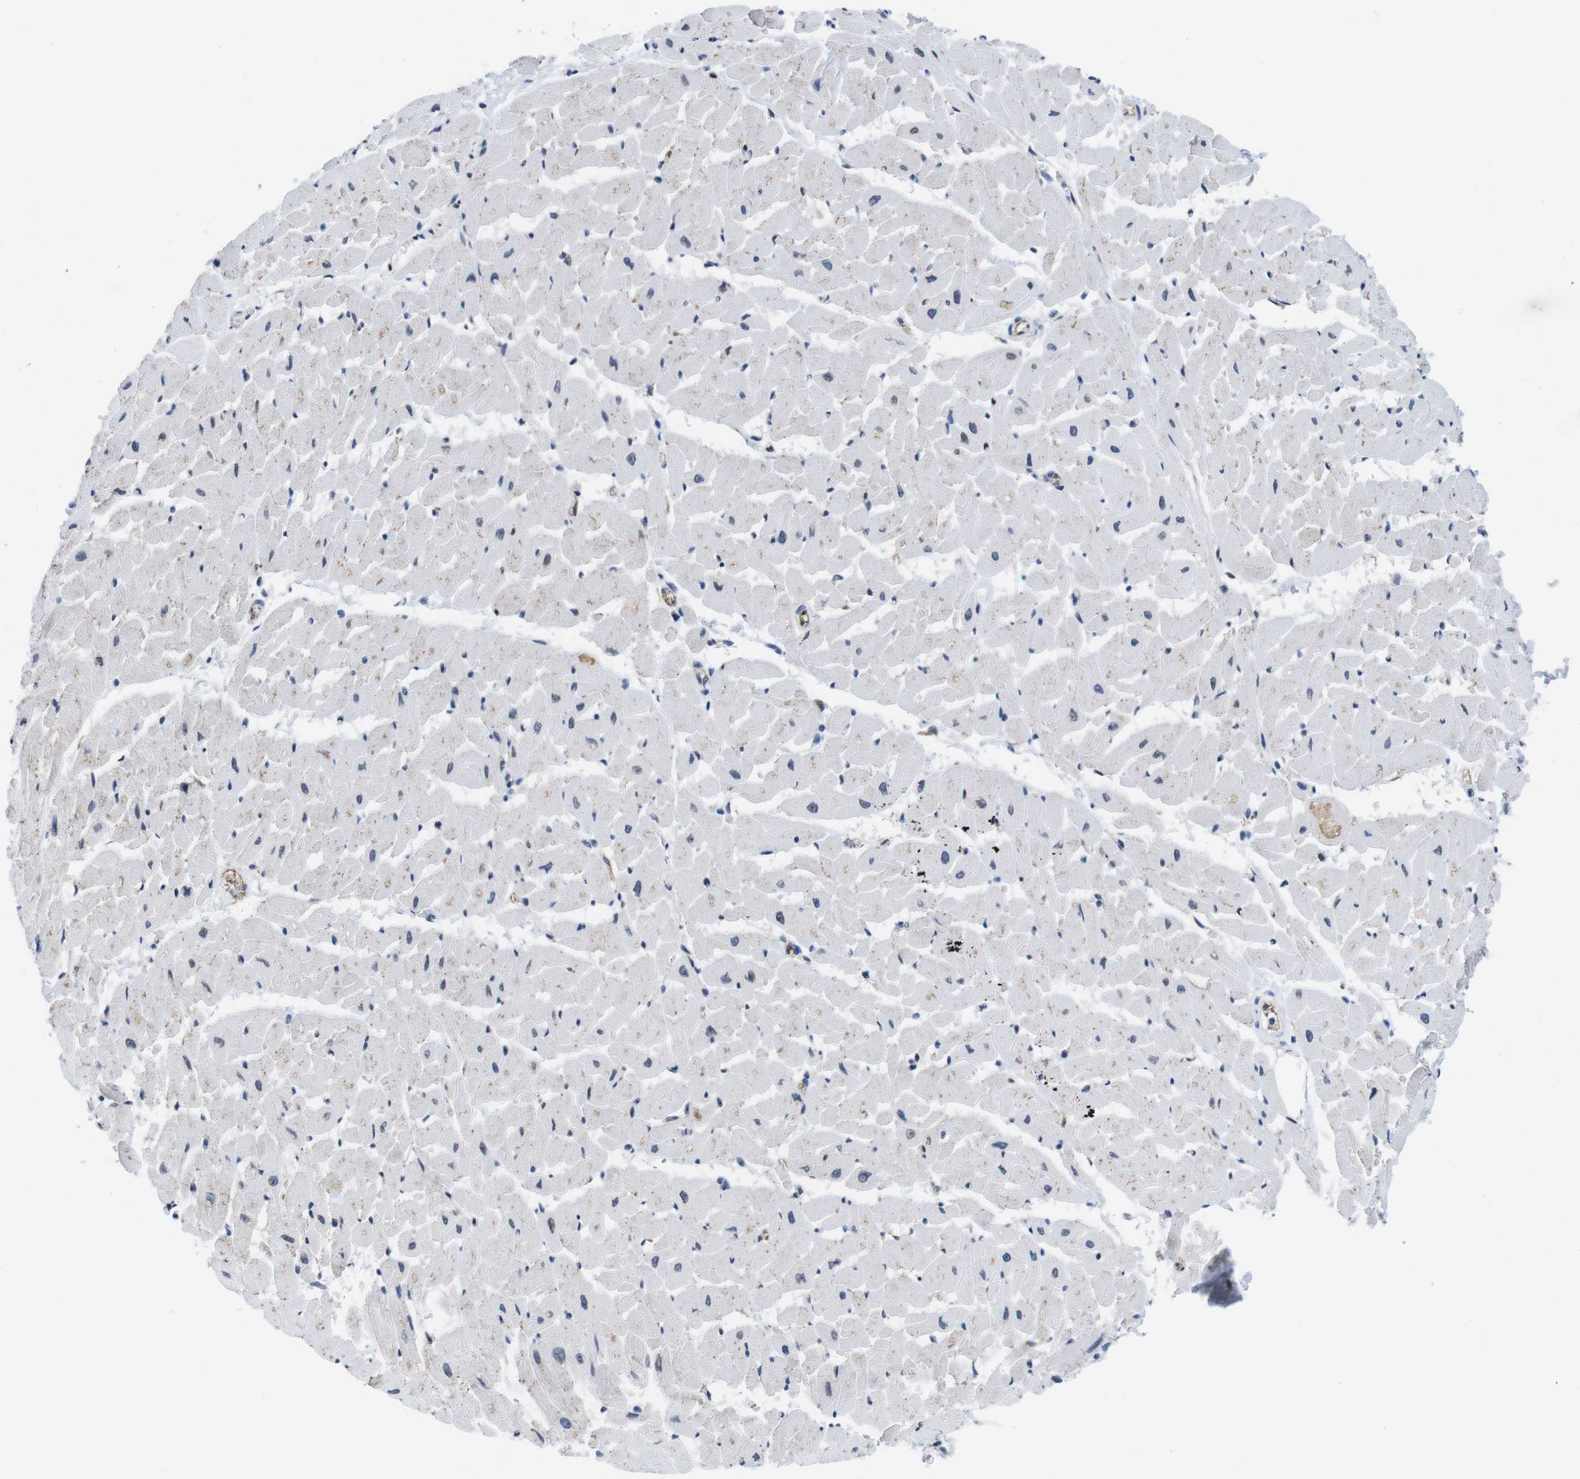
{"staining": {"intensity": "moderate", "quantity": "<25%", "location": "nuclear"}, "tissue": "heart muscle", "cell_type": "Cardiomyocytes", "image_type": "normal", "snomed": [{"axis": "morphology", "description": "Normal tissue, NOS"}, {"axis": "topography", "description": "Heart"}], "caption": "Immunohistochemical staining of normal human heart muscle shows low levels of moderate nuclear staining in about <25% of cardiomyocytes.", "gene": "MLH1", "patient": {"sex": "female", "age": 19}}